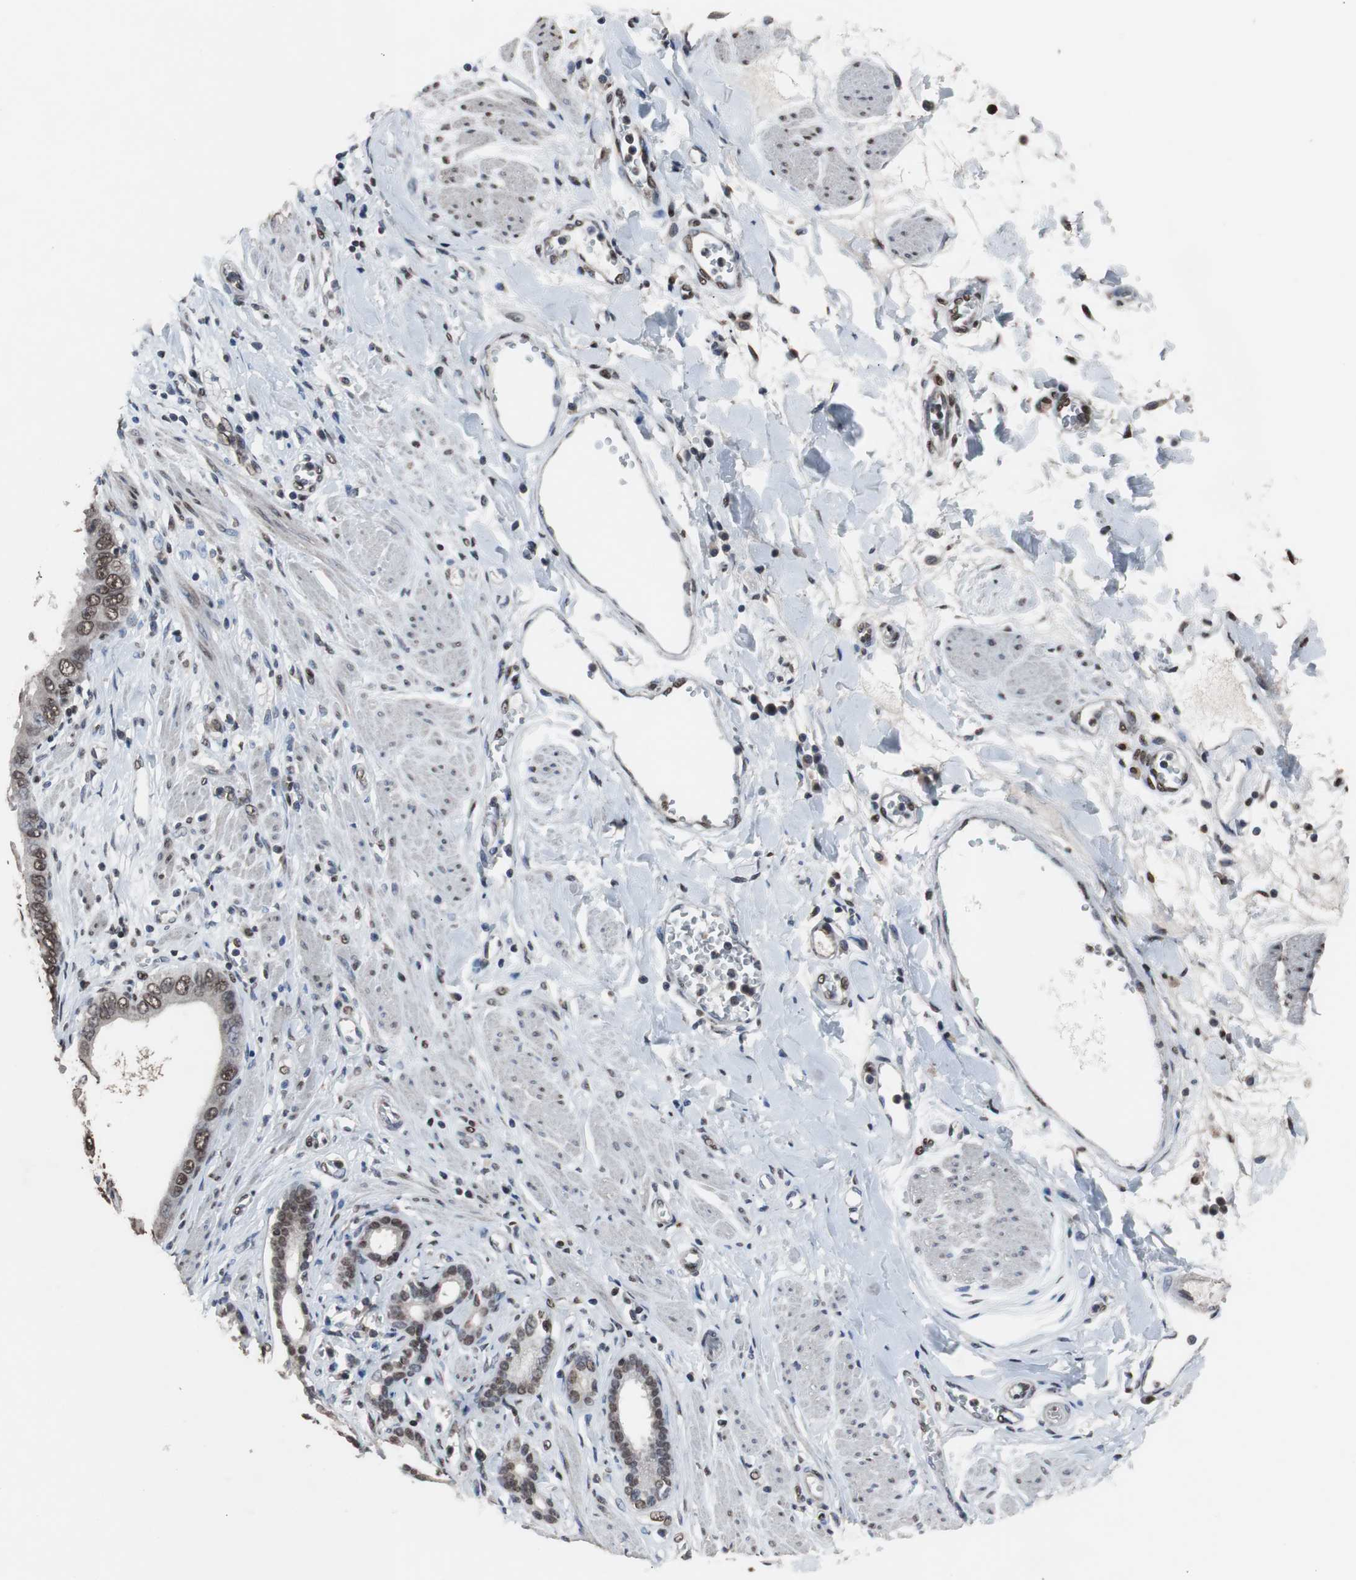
{"staining": {"intensity": "moderate", "quantity": ">75%", "location": "cytoplasmic/membranous,nuclear"}, "tissue": "pancreatic cancer", "cell_type": "Tumor cells", "image_type": "cancer", "snomed": [{"axis": "morphology", "description": "Normal tissue, NOS"}, {"axis": "topography", "description": "Lymph node"}], "caption": "Pancreatic cancer was stained to show a protein in brown. There is medium levels of moderate cytoplasmic/membranous and nuclear expression in approximately >75% of tumor cells. The staining was performed using DAB (3,3'-diaminobenzidine), with brown indicating positive protein expression. Nuclei are stained blue with hematoxylin.", "gene": "MED27", "patient": {"sex": "male", "age": 50}}